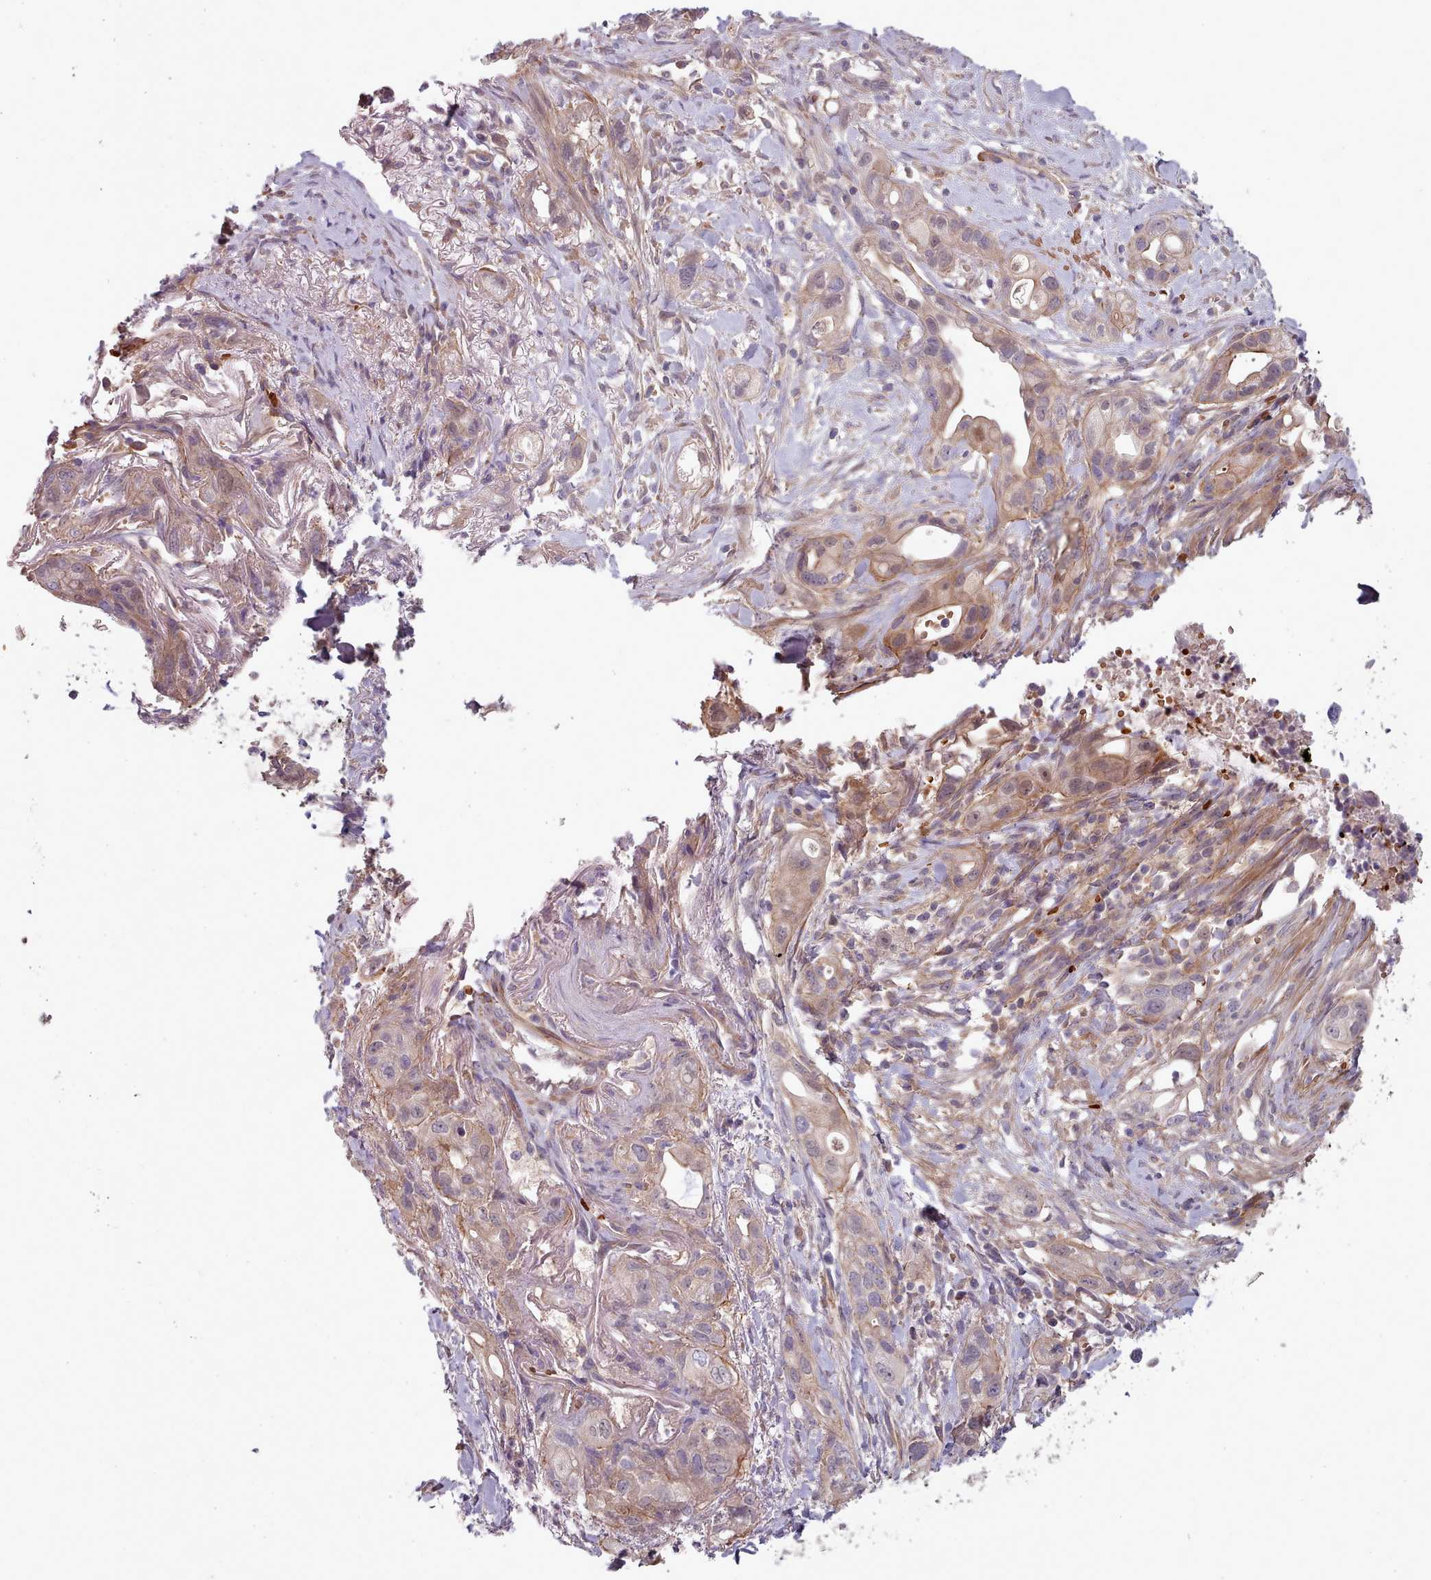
{"staining": {"intensity": "moderate", "quantity": ">75%", "location": "cytoplasmic/membranous,nuclear"}, "tissue": "pancreatic cancer", "cell_type": "Tumor cells", "image_type": "cancer", "snomed": [{"axis": "morphology", "description": "Adenocarcinoma, NOS"}, {"axis": "topography", "description": "Pancreas"}], "caption": "IHC image of human pancreatic adenocarcinoma stained for a protein (brown), which reveals medium levels of moderate cytoplasmic/membranous and nuclear expression in approximately >75% of tumor cells.", "gene": "CLNS1A", "patient": {"sex": "male", "age": 44}}